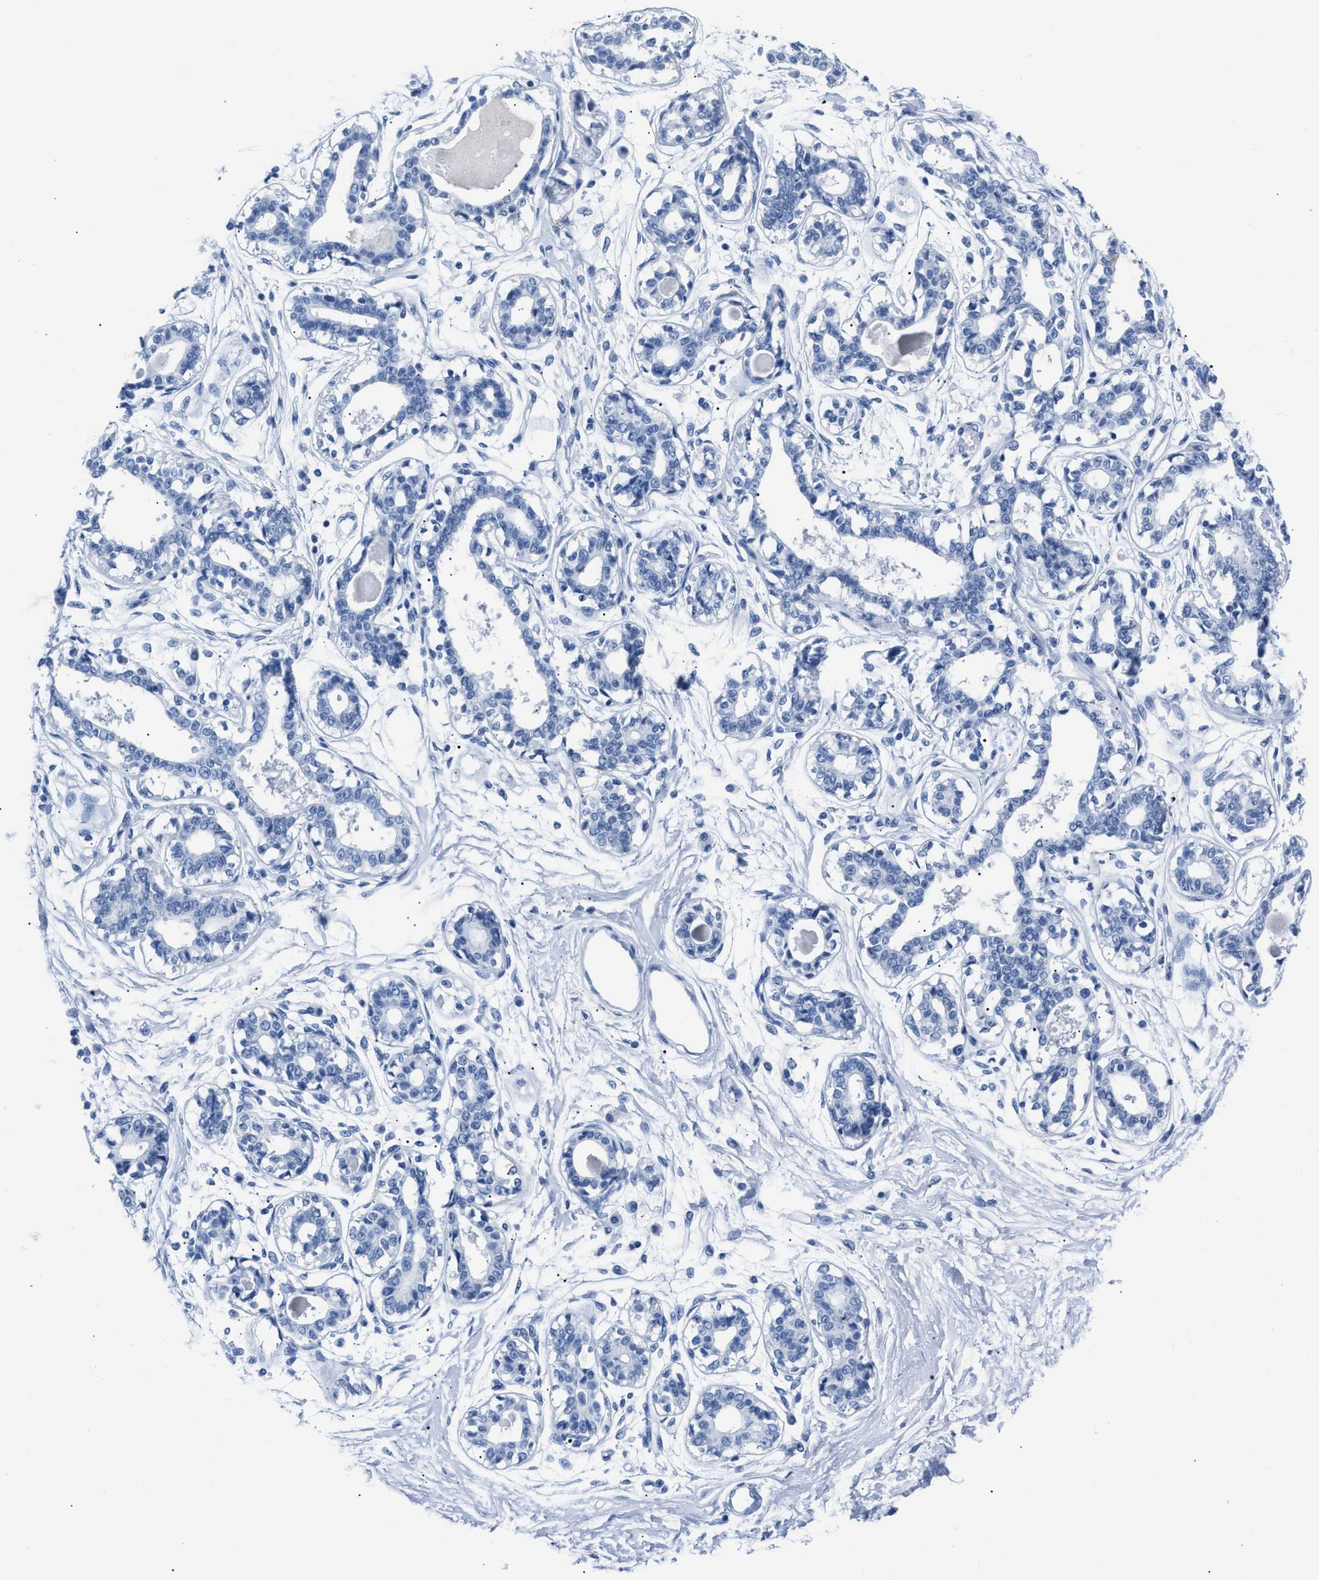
{"staining": {"intensity": "negative", "quantity": "none", "location": "none"}, "tissue": "breast", "cell_type": "Adipocytes", "image_type": "normal", "snomed": [{"axis": "morphology", "description": "Normal tissue, NOS"}, {"axis": "topography", "description": "Breast"}], "caption": "Breast stained for a protein using IHC displays no positivity adipocytes.", "gene": "S100P", "patient": {"sex": "female", "age": 45}}